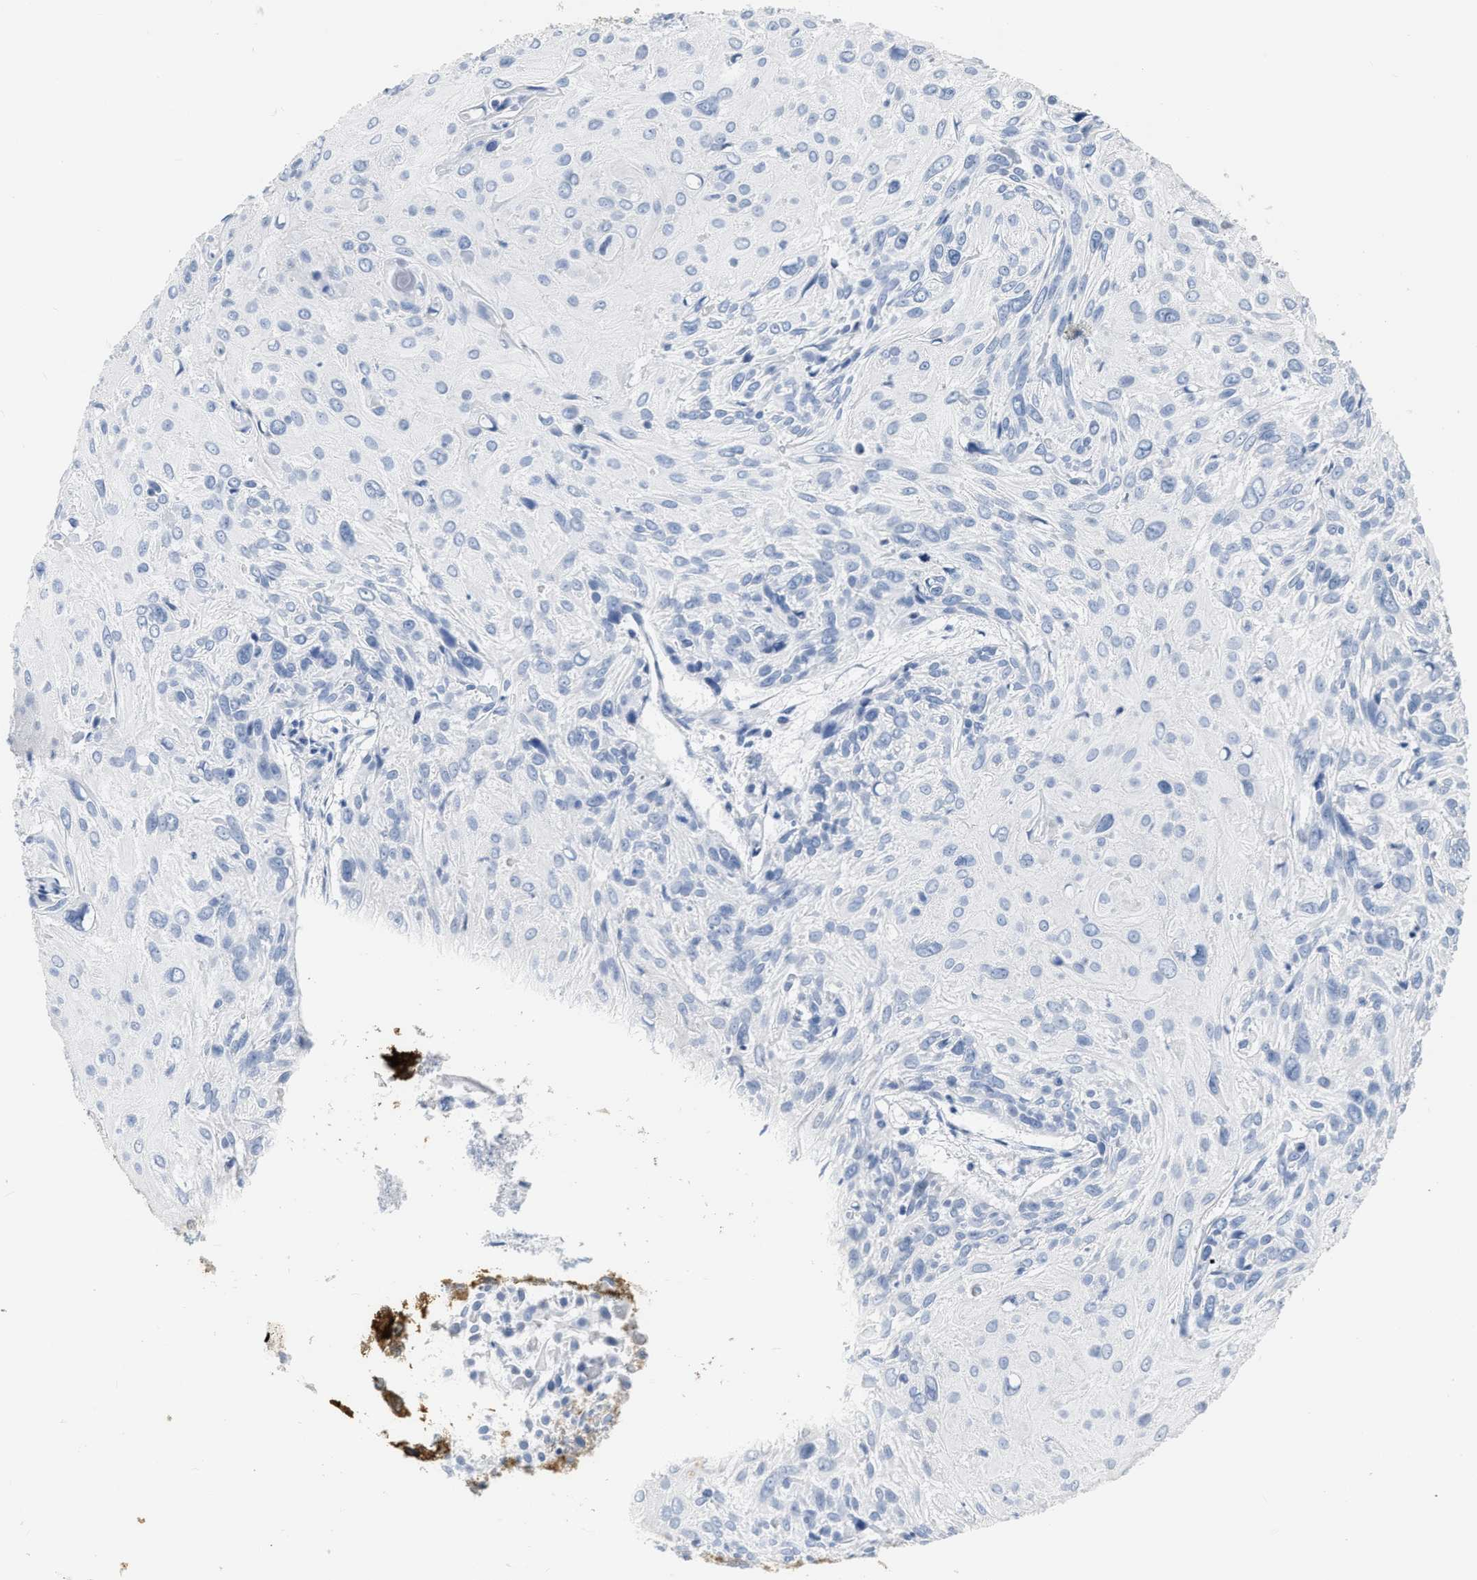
{"staining": {"intensity": "negative", "quantity": "none", "location": "none"}, "tissue": "cervical cancer", "cell_type": "Tumor cells", "image_type": "cancer", "snomed": [{"axis": "morphology", "description": "Squamous cell carcinoma, NOS"}, {"axis": "topography", "description": "Cervix"}], "caption": "High power microscopy histopathology image of an IHC micrograph of cervical cancer (squamous cell carcinoma), revealing no significant expression in tumor cells. (DAB immunohistochemistry (IHC), high magnification).", "gene": "CRYM", "patient": {"sex": "female", "age": 51}}